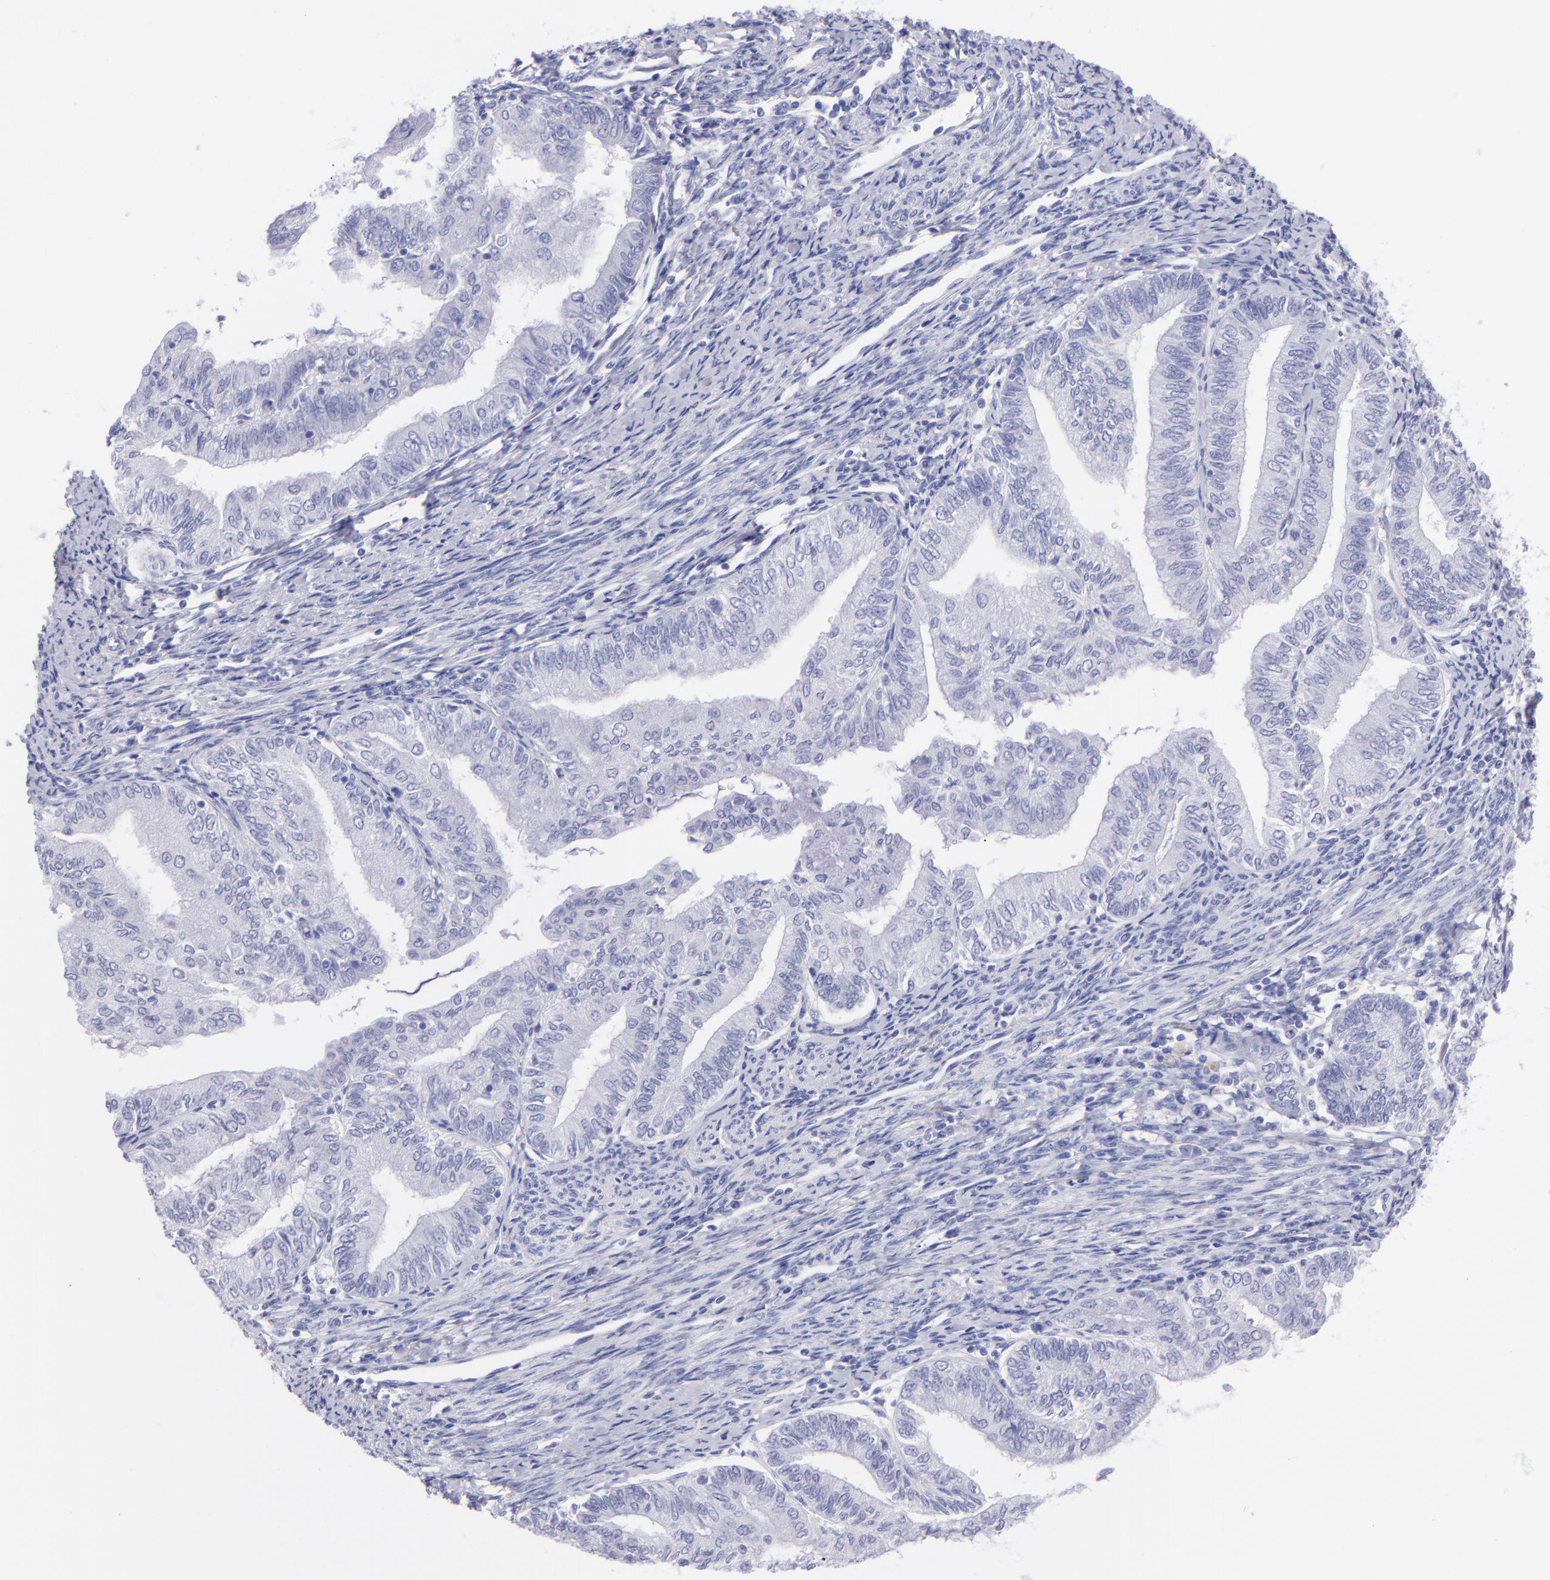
{"staining": {"intensity": "negative", "quantity": "none", "location": "none"}, "tissue": "endometrial cancer", "cell_type": "Tumor cells", "image_type": "cancer", "snomed": [{"axis": "morphology", "description": "Adenocarcinoma, NOS"}, {"axis": "topography", "description": "Endometrium"}], "caption": "DAB (3,3'-diaminobenzidine) immunohistochemical staining of endometrial cancer (adenocarcinoma) shows no significant staining in tumor cells.", "gene": "CNP", "patient": {"sex": "female", "age": 66}}